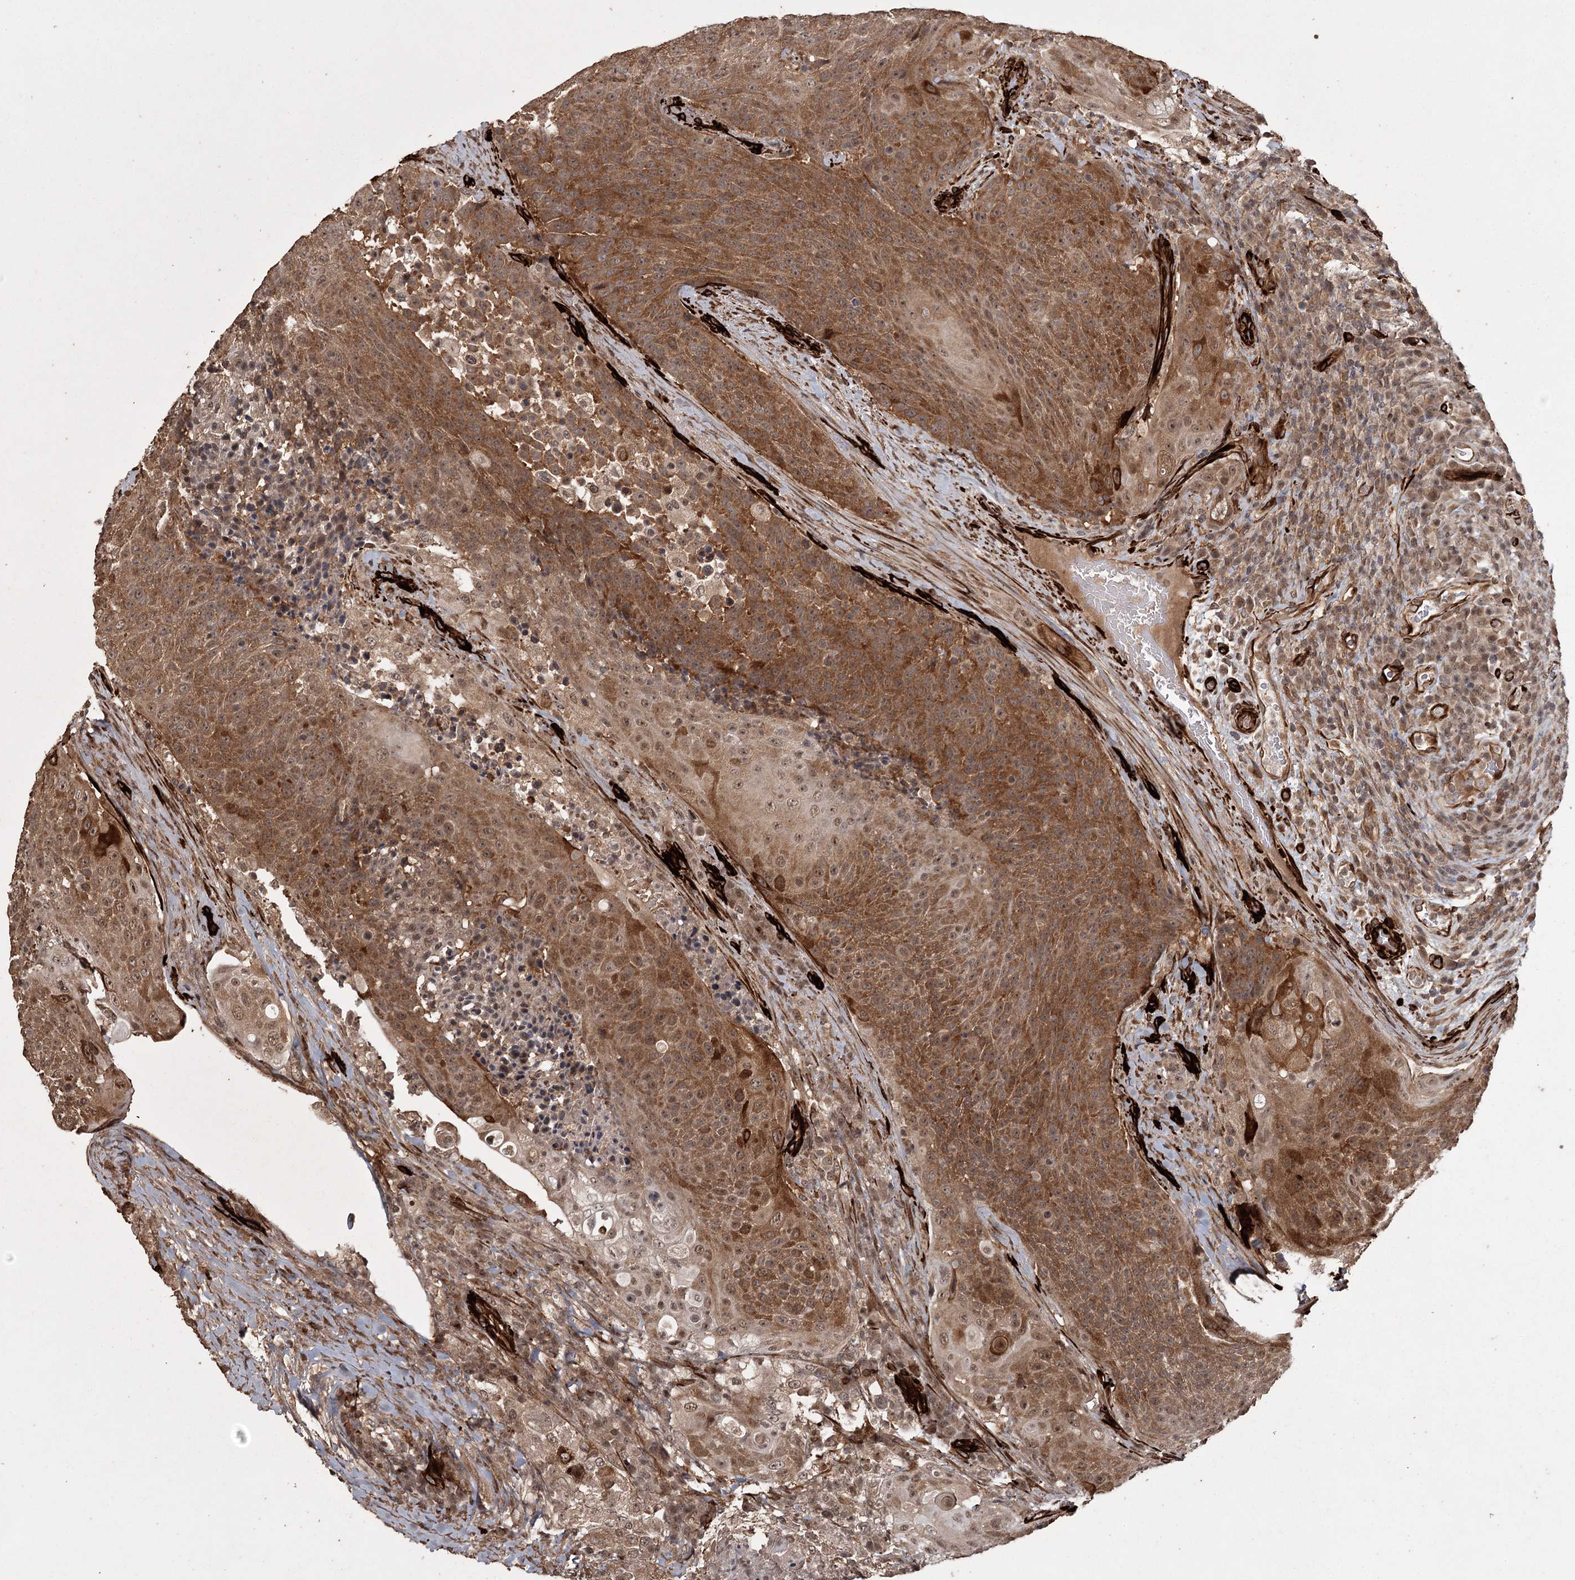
{"staining": {"intensity": "moderate", "quantity": ">75%", "location": "cytoplasmic/membranous,nuclear"}, "tissue": "urothelial cancer", "cell_type": "Tumor cells", "image_type": "cancer", "snomed": [{"axis": "morphology", "description": "Urothelial carcinoma, High grade"}, {"axis": "topography", "description": "Urinary bladder"}], "caption": "Human urothelial cancer stained with a protein marker demonstrates moderate staining in tumor cells.", "gene": "RPAP3", "patient": {"sex": "female", "age": 63}}